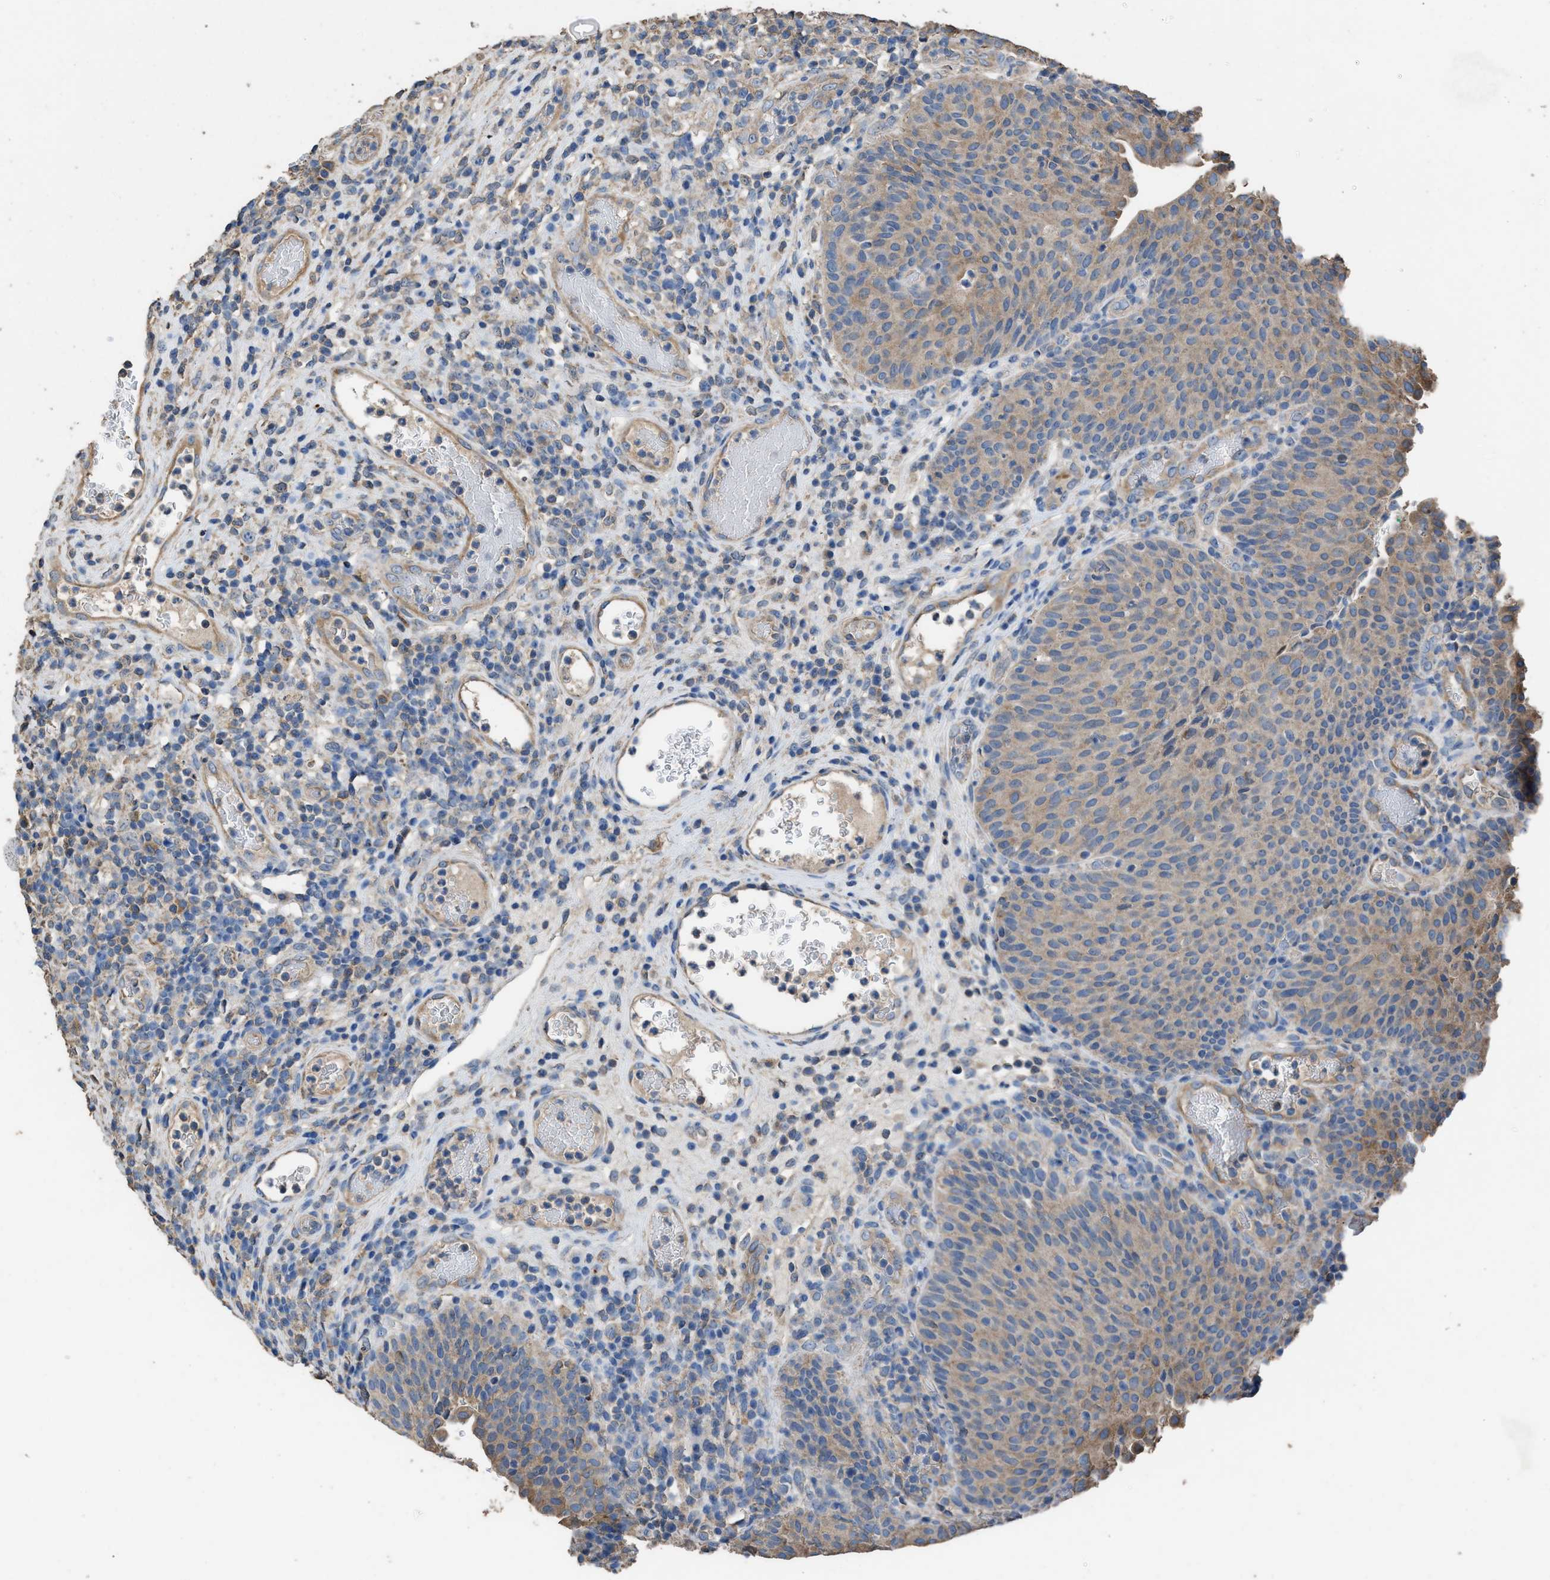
{"staining": {"intensity": "weak", "quantity": ">75%", "location": "cytoplasmic/membranous"}, "tissue": "urothelial cancer", "cell_type": "Tumor cells", "image_type": "cancer", "snomed": [{"axis": "morphology", "description": "Urothelial carcinoma, Low grade"}, {"axis": "topography", "description": "Urinary bladder"}], "caption": "The histopathology image shows a brown stain indicating the presence of a protein in the cytoplasmic/membranous of tumor cells in urothelial cancer.", "gene": "ITSN1", "patient": {"sex": "female", "age": 75}}